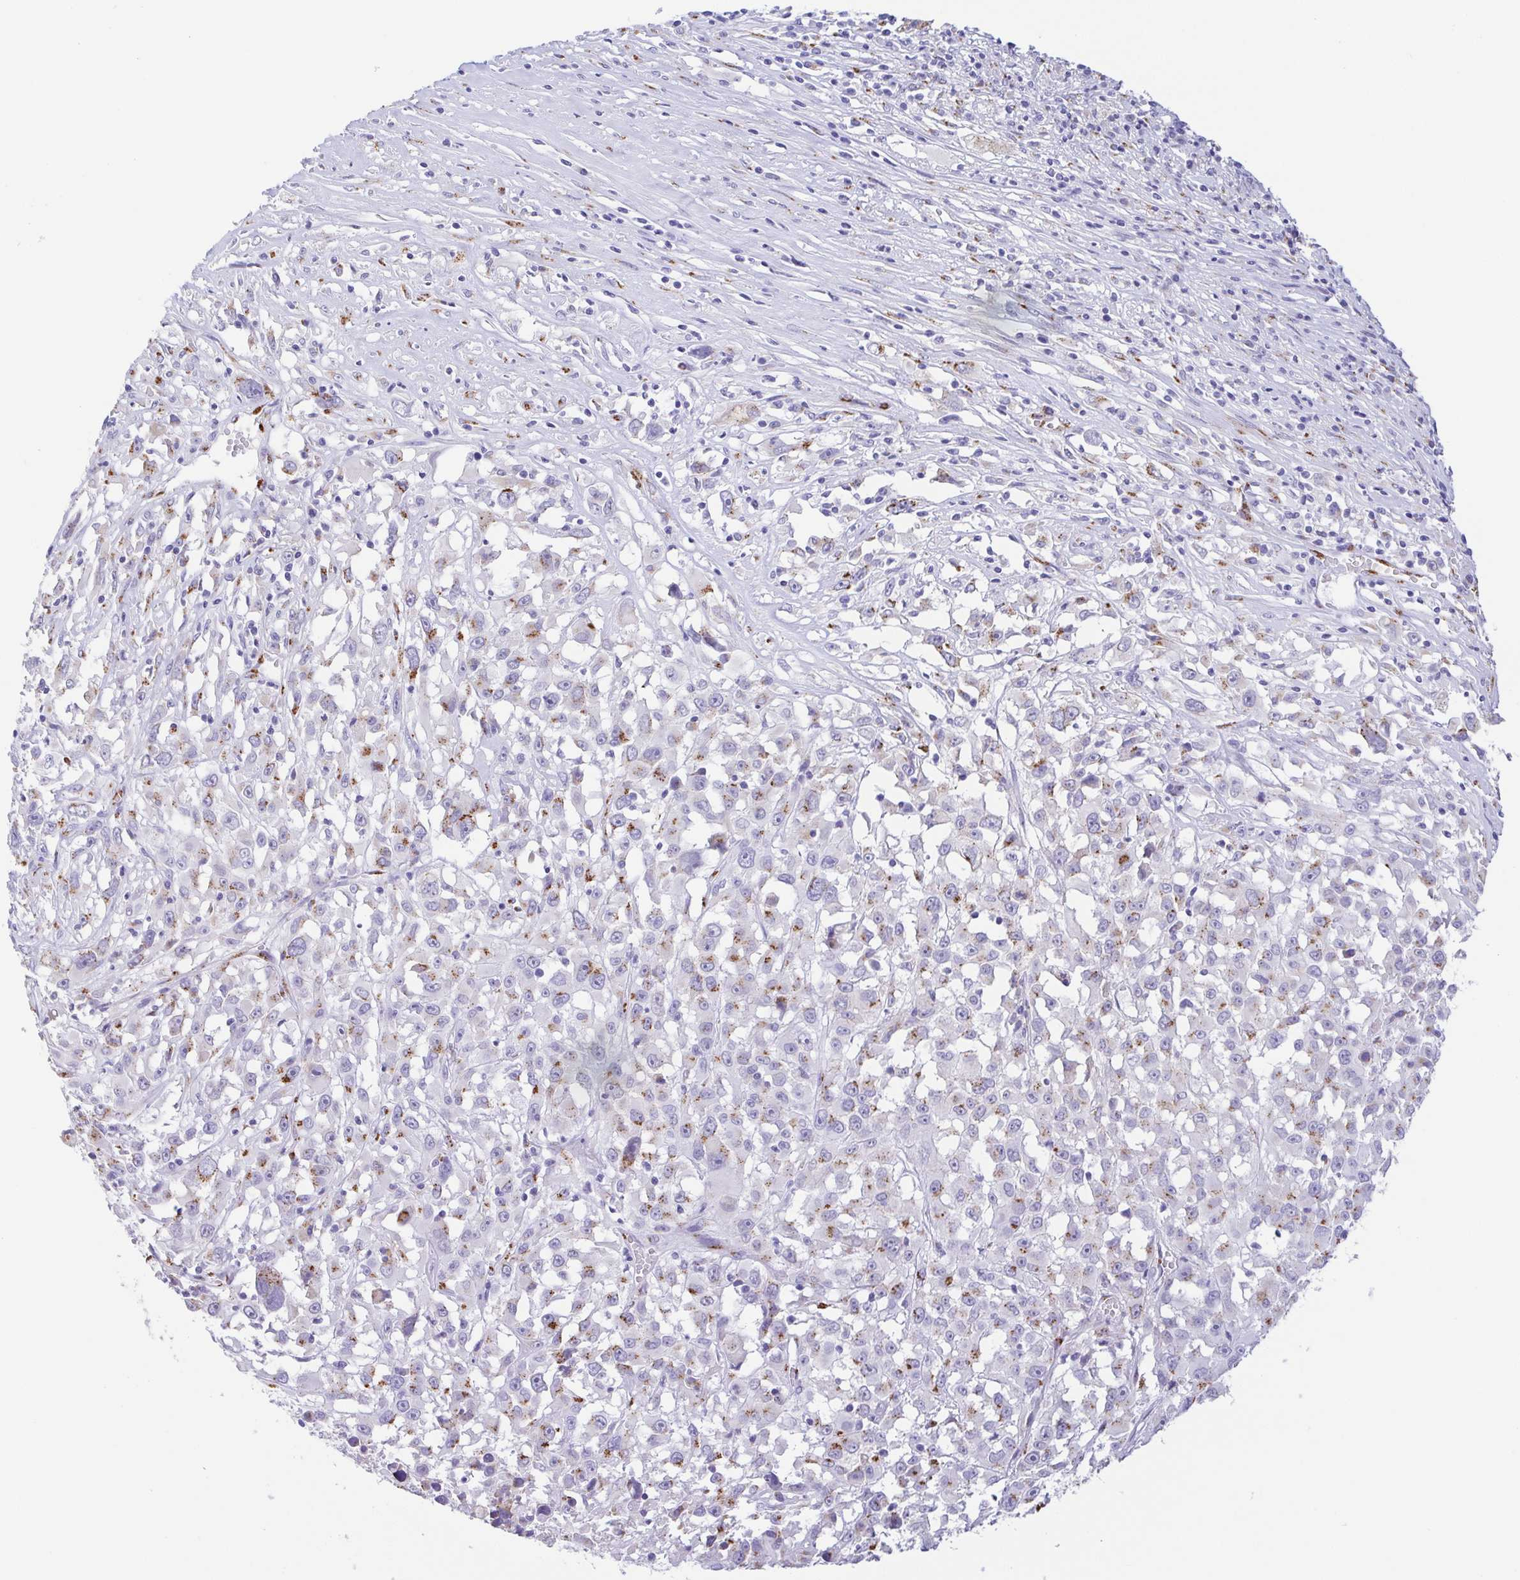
{"staining": {"intensity": "moderate", "quantity": "25%-75%", "location": "cytoplasmic/membranous"}, "tissue": "melanoma", "cell_type": "Tumor cells", "image_type": "cancer", "snomed": [{"axis": "morphology", "description": "Malignant melanoma, Metastatic site"}, {"axis": "topography", "description": "Soft tissue"}], "caption": "This image exhibits melanoma stained with immunohistochemistry (IHC) to label a protein in brown. The cytoplasmic/membranous of tumor cells show moderate positivity for the protein. Nuclei are counter-stained blue.", "gene": "SULT1B1", "patient": {"sex": "male", "age": 50}}